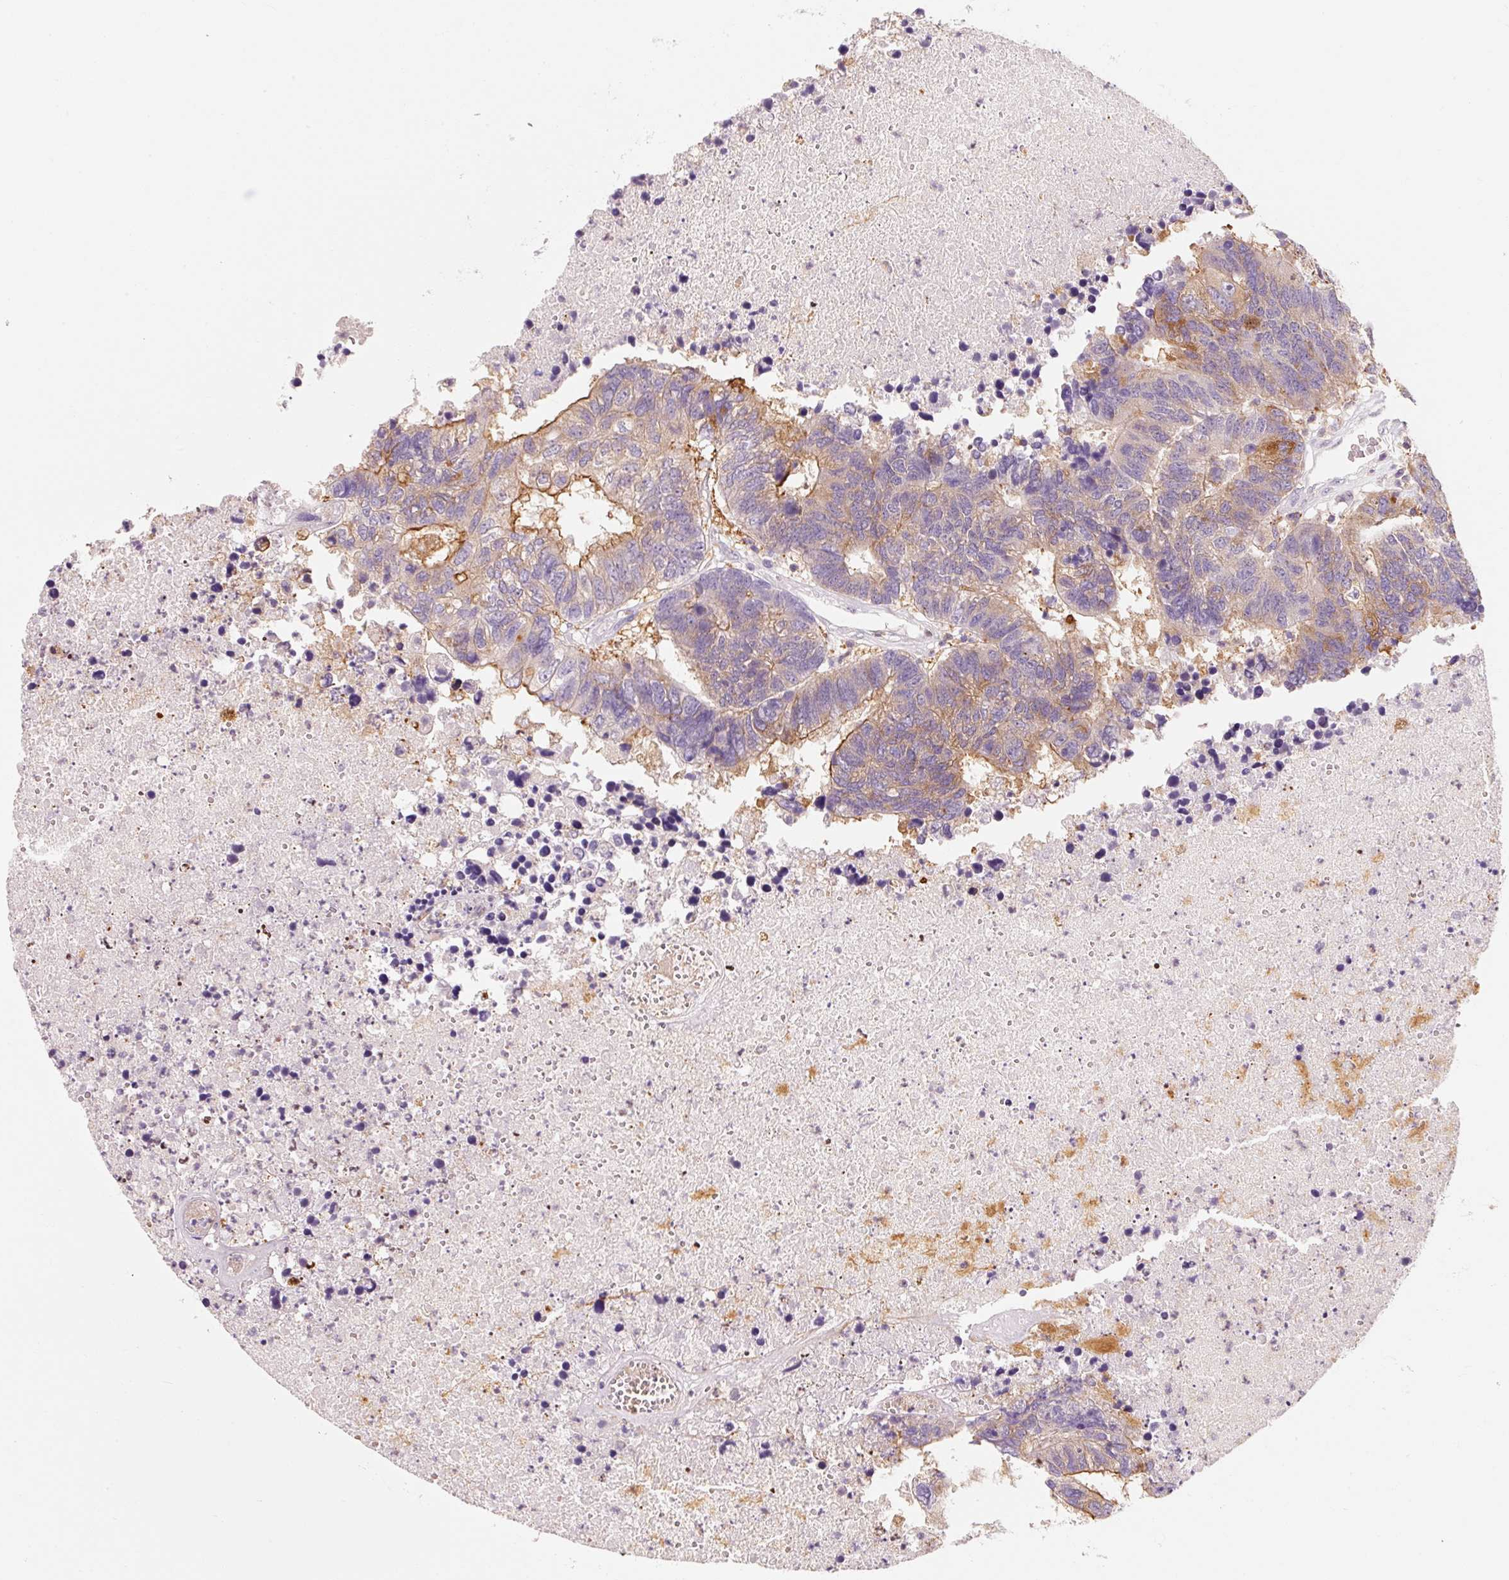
{"staining": {"intensity": "moderate", "quantity": "25%-75%", "location": "cytoplasmic/membranous"}, "tissue": "colorectal cancer", "cell_type": "Tumor cells", "image_type": "cancer", "snomed": [{"axis": "morphology", "description": "Adenocarcinoma, NOS"}, {"axis": "topography", "description": "Colon"}], "caption": "There is medium levels of moderate cytoplasmic/membranous positivity in tumor cells of adenocarcinoma (colorectal), as demonstrated by immunohistochemical staining (brown color).", "gene": "OR8K1", "patient": {"sex": "female", "age": 48}}